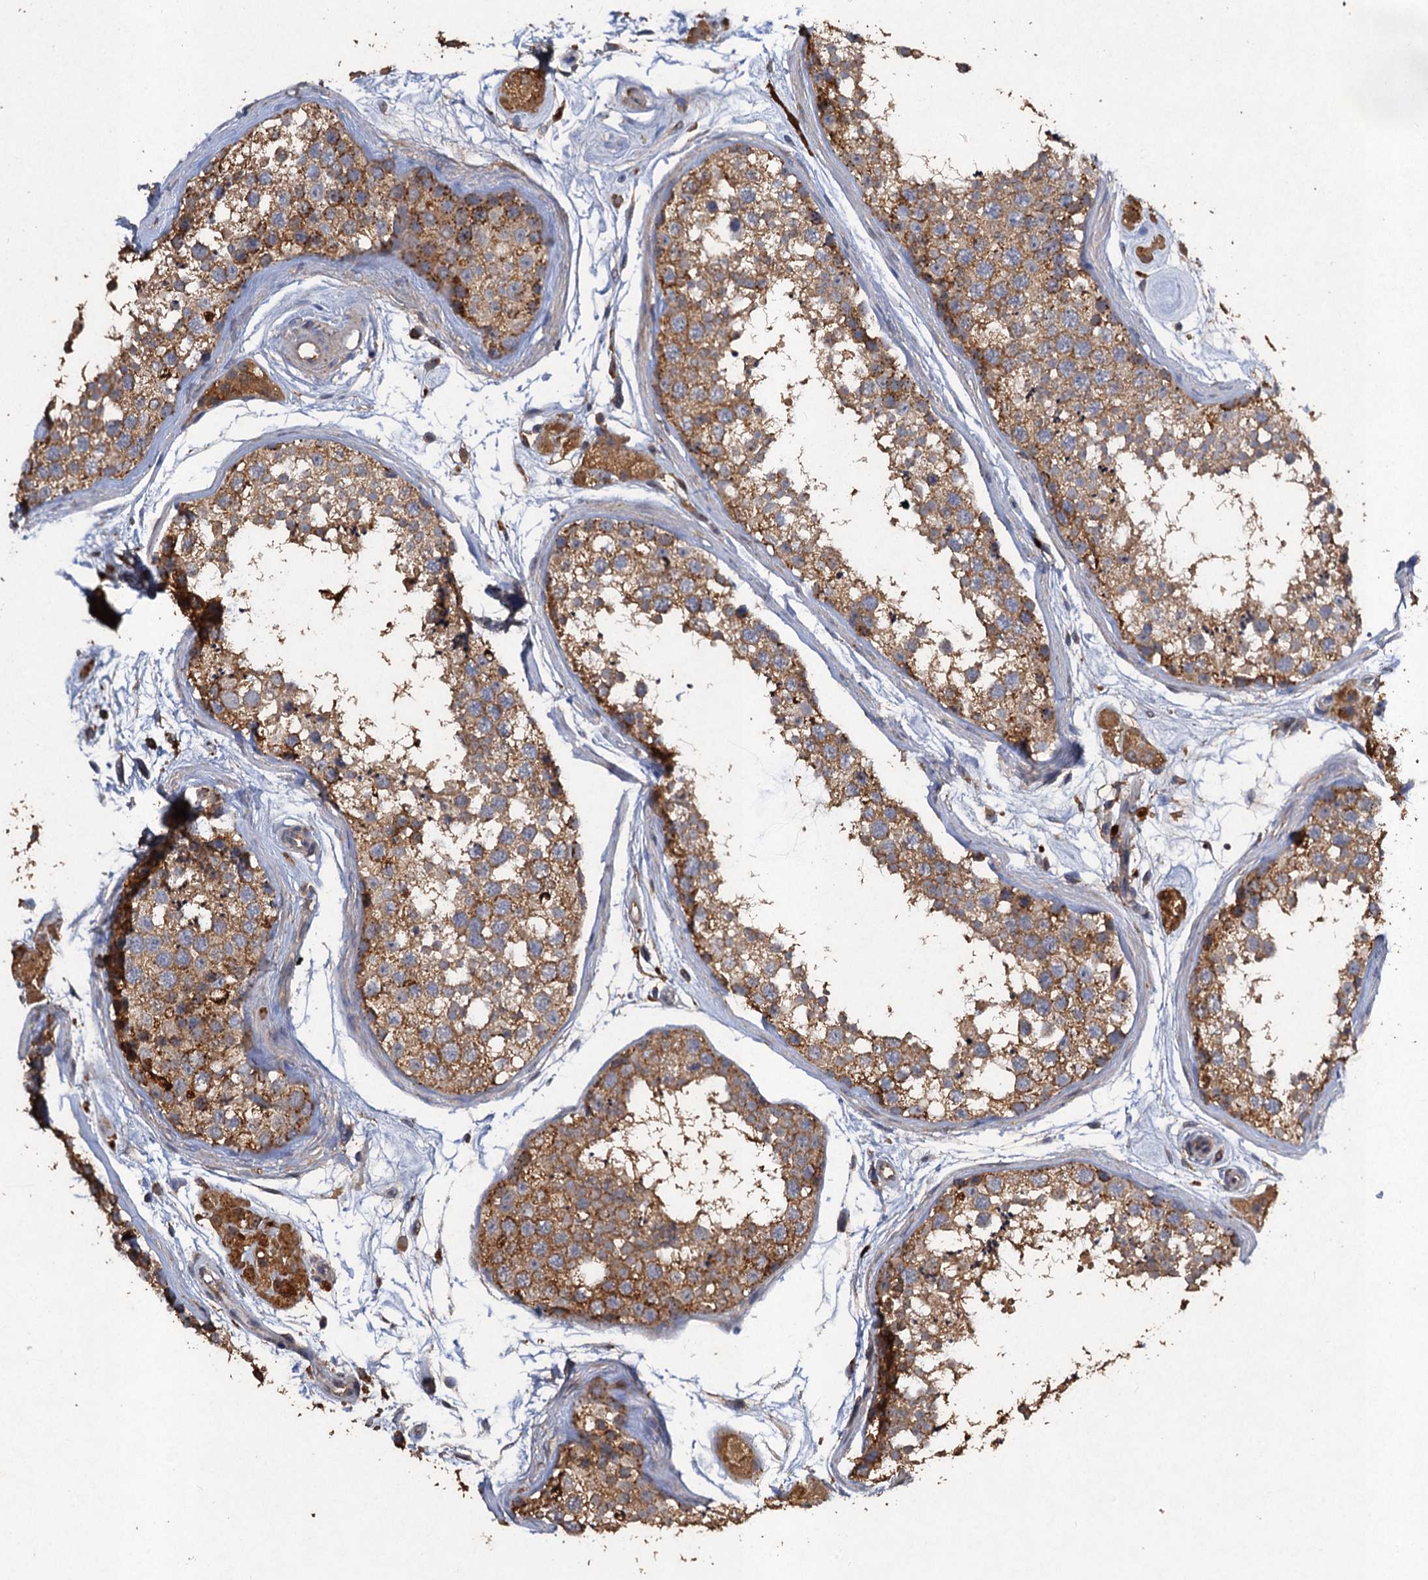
{"staining": {"intensity": "moderate", "quantity": ">75%", "location": "cytoplasmic/membranous"}, "tissue": "testis", "cell_type": "Cells in seminiferous ducts", "image_type": "normal", "snomed": [{"axis": "morphology", "description": "Normal tissue, NOS"}, {"axis": "topography", "description": "Testis"}], "caption": "Immunohistochemical staining of unremarkable testis exhibits >75% levels of moderate cytoplasmic/membranous protein staining in about >75% of cells in seminiferous ducts. The staining was performed using DAB to visualize the protein expression in brown, while the nuclei were stained in blue with hematoxylin (Magnification: 20x).", "gene": "SCUBE3", "patient": {"sex": "male", "age": 56}}